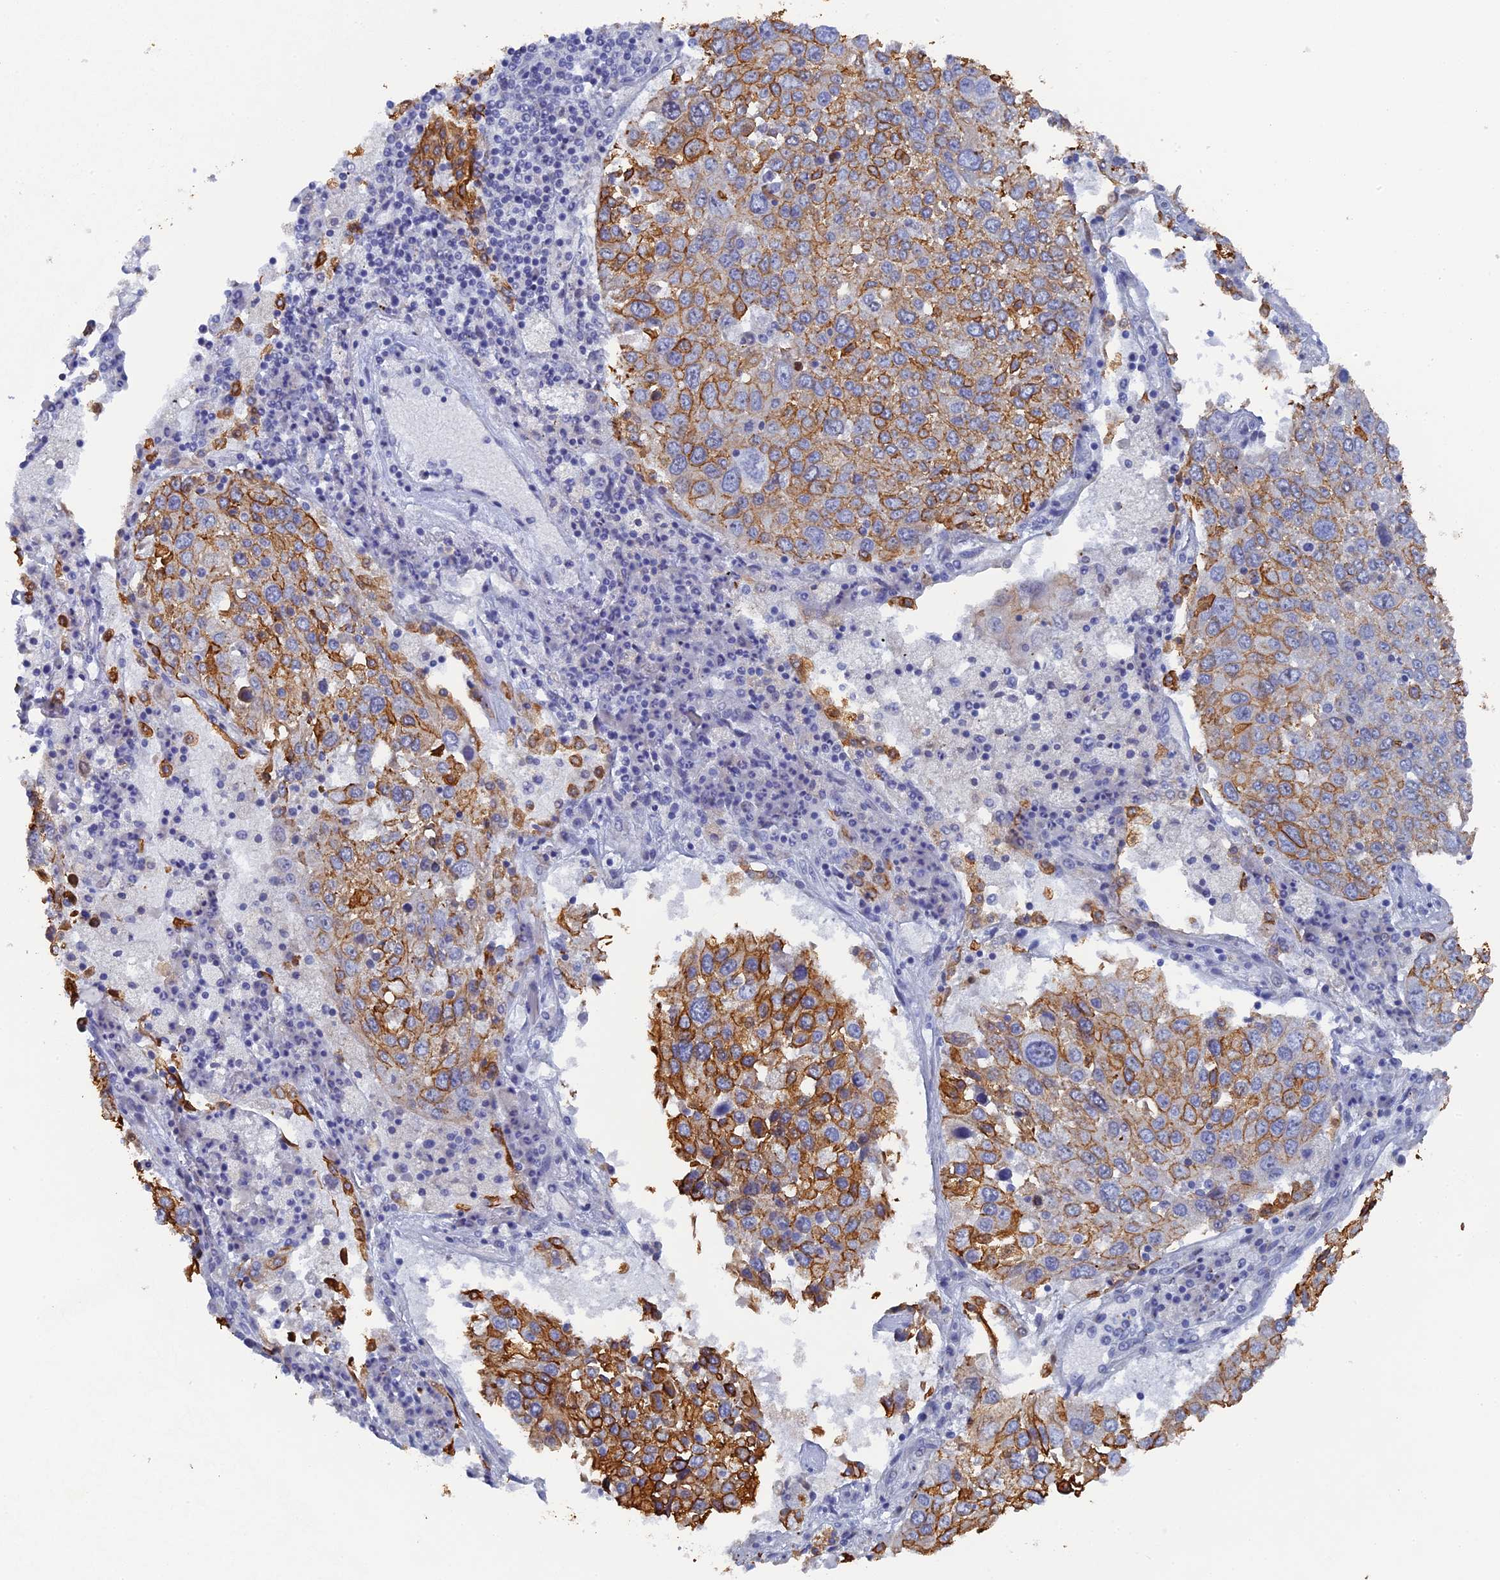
{"staining": {"intensity": "strong", "quantity": "25%-75%", "location": "cytoplasmic/membranous"}, "tissue": "lung cancer", "cell_type": "Tumor cells", "image_type": "cancer", "snomed": [{"axis": "morphology", "description": "Squamous cell carcinoma, NOS"}, {"axis": "topography", "description": "Lung"}], "caption": "A brown stain highlights strong cytoplasmic/membranous positivity of a protein in squamous cell carcinoma (lung) tumor cells.", "gene": "SRFBP1", "patient": {"sex": "male", "age": 65}}